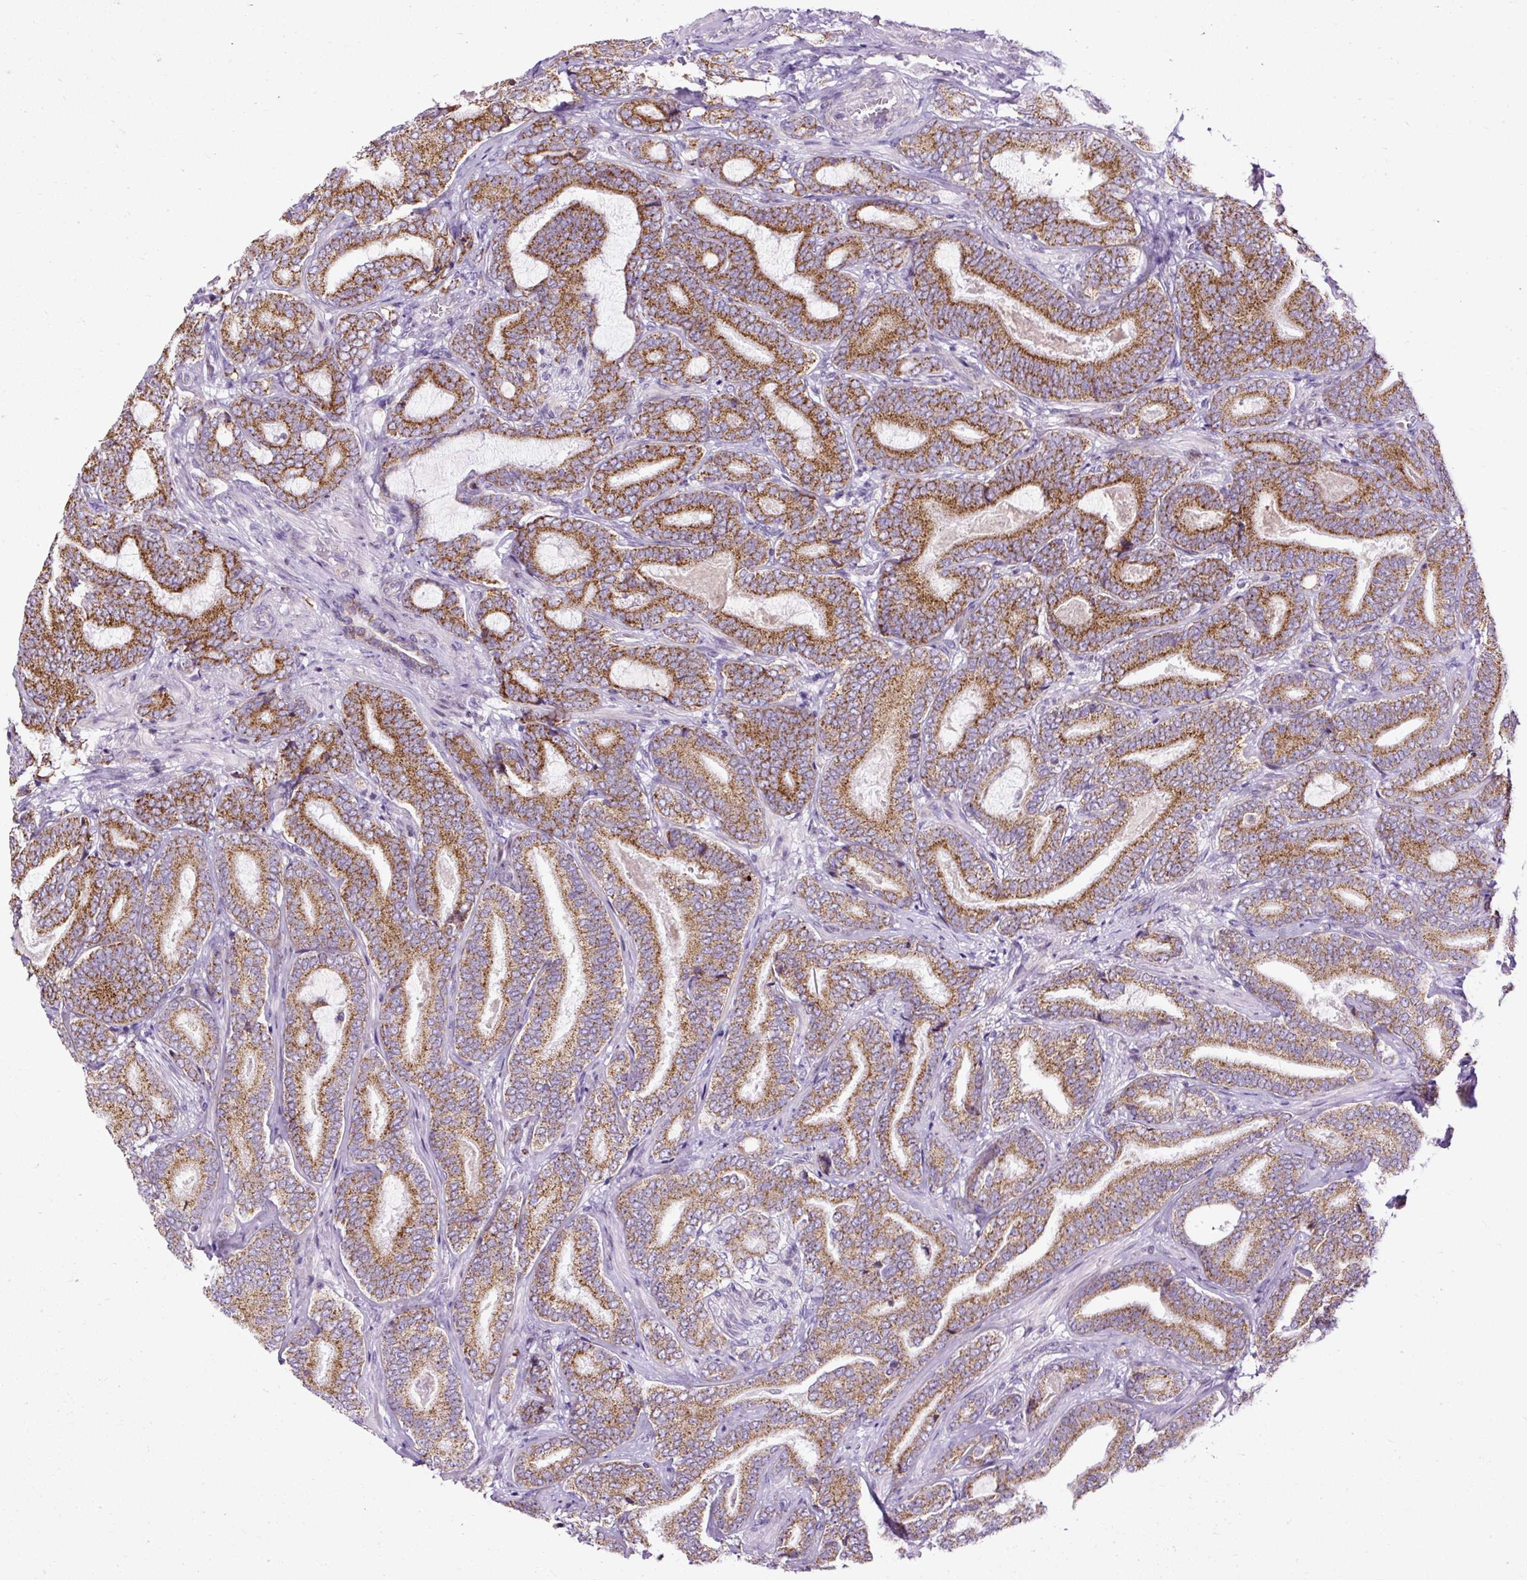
{"staining": {"intensity": "moderate", "quantity": ">75%", "location": "cytoplasmic/membranous"}, "tissue": "prostate cancer", "cell_type": "Tumor cells", "image_type": "cancer", "snomed": [{"axis": "morphology", "description": "Adenocarcinoma, Low grade"}, {"axis": "topography", "description": "Prostate and seminal vesicle, NOS"}], "caption": "Tumor cells demonstrate medium levels of moderate cytoplasmic/membranous expression in approximately >75% of cells in human prostate low-grade adenocarcinoma.", "gene": "FMC1", "patient": {"sex": "male", "age": 61}}